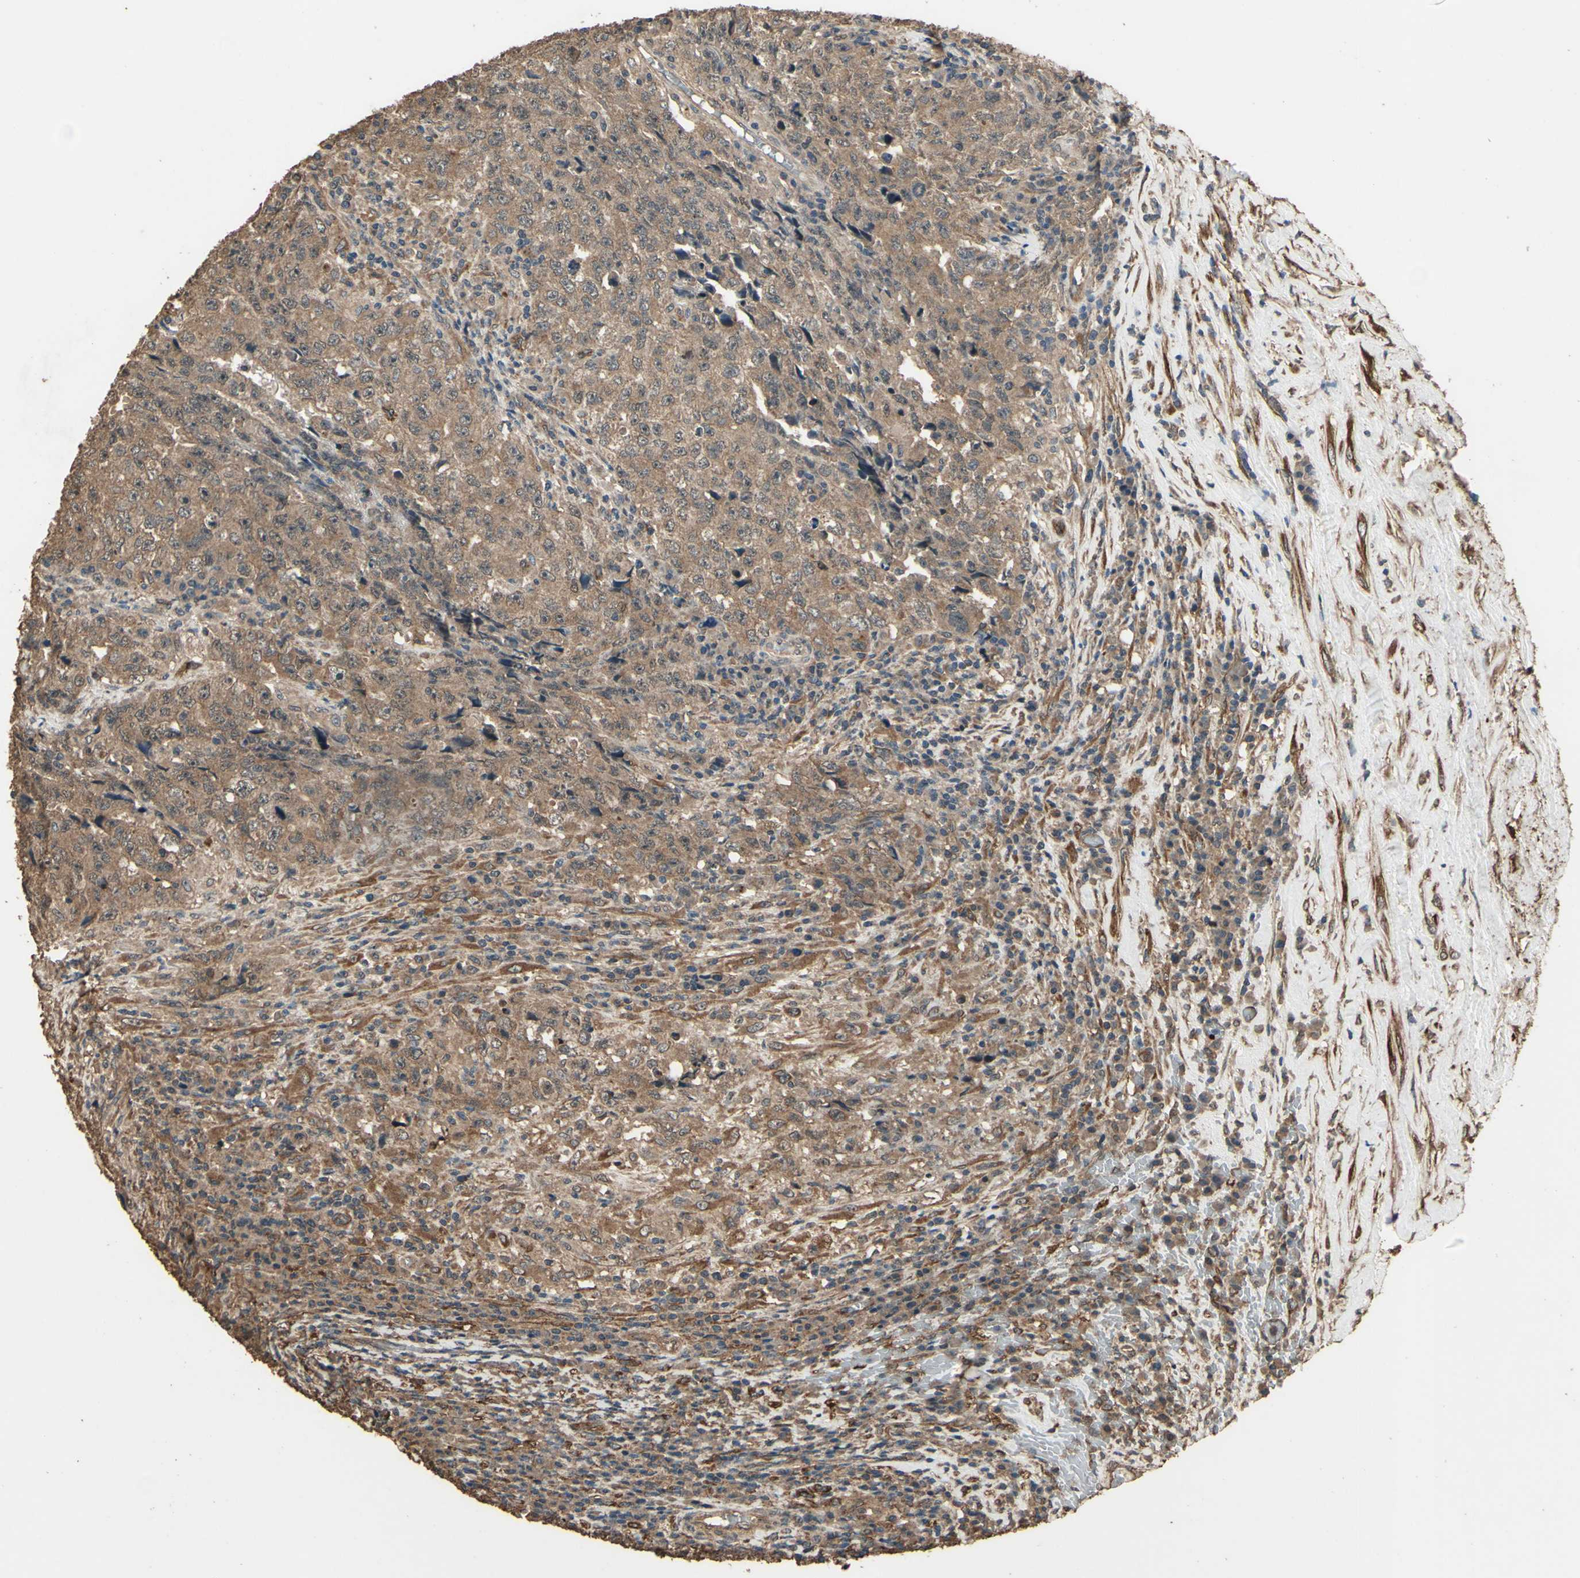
{"staining": {"intensity": "moderate", "quantity": ">75%", "location": "cytoplasmic/membranous"}, "tissue": "testis cancer", "cell_type": "Tumor cells", "image_type": "cancer", "snomed": [{"axis": "morphology", "description": "Necrosis, NOS"}, {"axis": "morphology", "description": "Carcinoma, Embryonal, NOS"}, {"axis": "topography", "description": "Testis"}], "caption": "The immunohistochemical stain shows moderate cytoplasmic/membranous expression in tumor cells of testis cancer tissue.", "gene": "TSPO", "patient": {"sex": "male", "age": 19}}